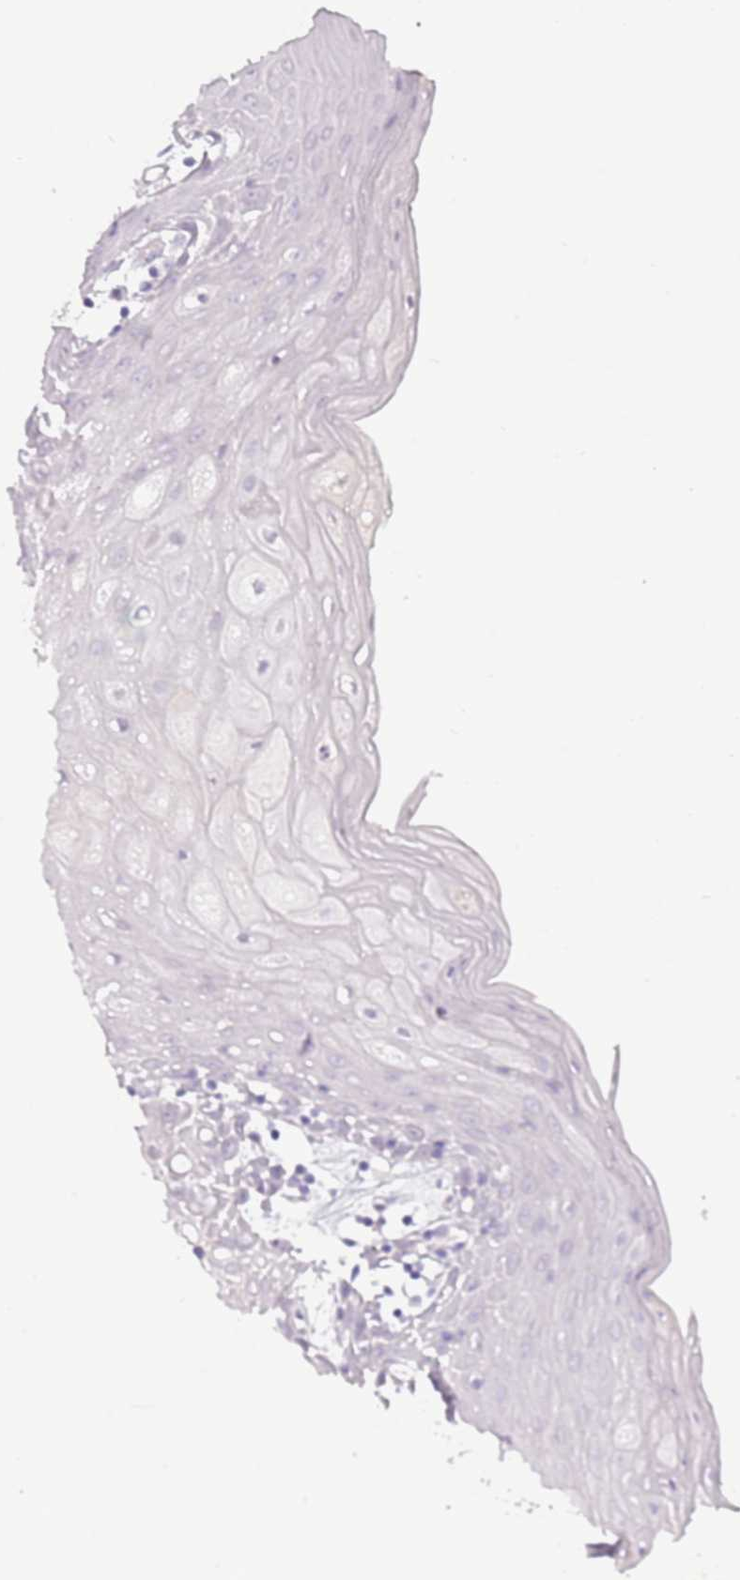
{"staining": {"intensity": "negative", "quantity": "none", "location": "none"}, "tissue": "oral mucosa", "cell_type": "Squamous epithelial cells", "image_type": "normal", "snomed": [{"axis": "morphology", "description": "Normal tissue, NOS"}, {"axis": "topography", "description": "Oral tissue"}, {"axis": "topography", "description": "Tounge, NOS"}], "caption": "Image shows no protein expression in squamous epithelial cells of unremarkable oral mucosa.", "gene": "RFX2", "patient": {"sex": "female", "age": 59}}